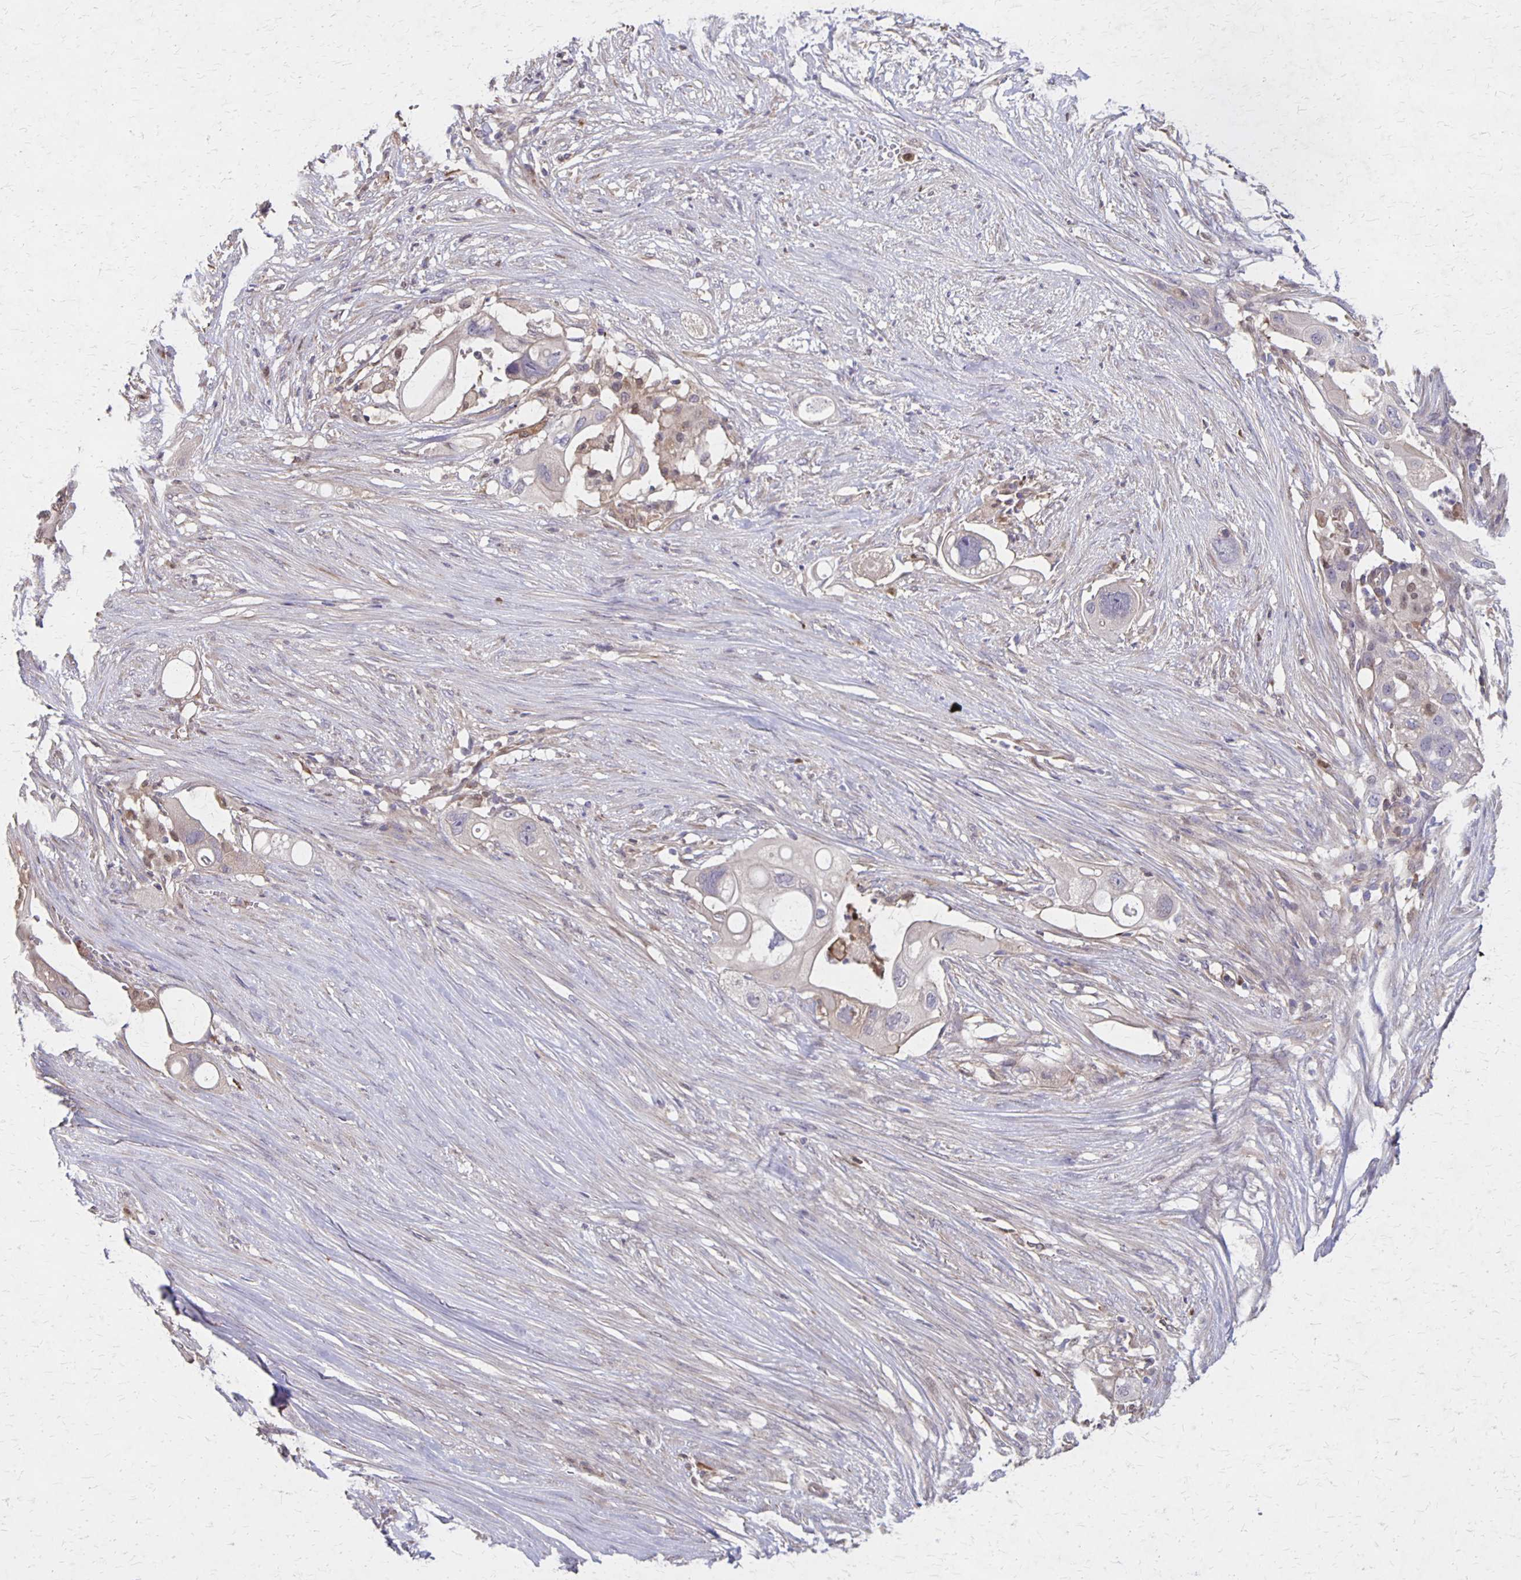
{"staining": {"intensity": "negative", "quantity": "none", "location": "none"}, "tissue": "pancreatic cancer", "cell_type": "Tumor cells", "image_type": "cancer", "snomed": [{"axis": "morphology", "description": "Adenocarcinoma, NOS"}, {"axis": "topography", "description": "Pancreas"}], "caption": "DAB (3,3'-diaminobenzidine) immunohistochemical staining of pancreatic cancer exhibits no significant staining in tumor cells. Nuclei are stained in blue.", "gene": "NOG", "patient": {"sex": "female", "age": 72}}